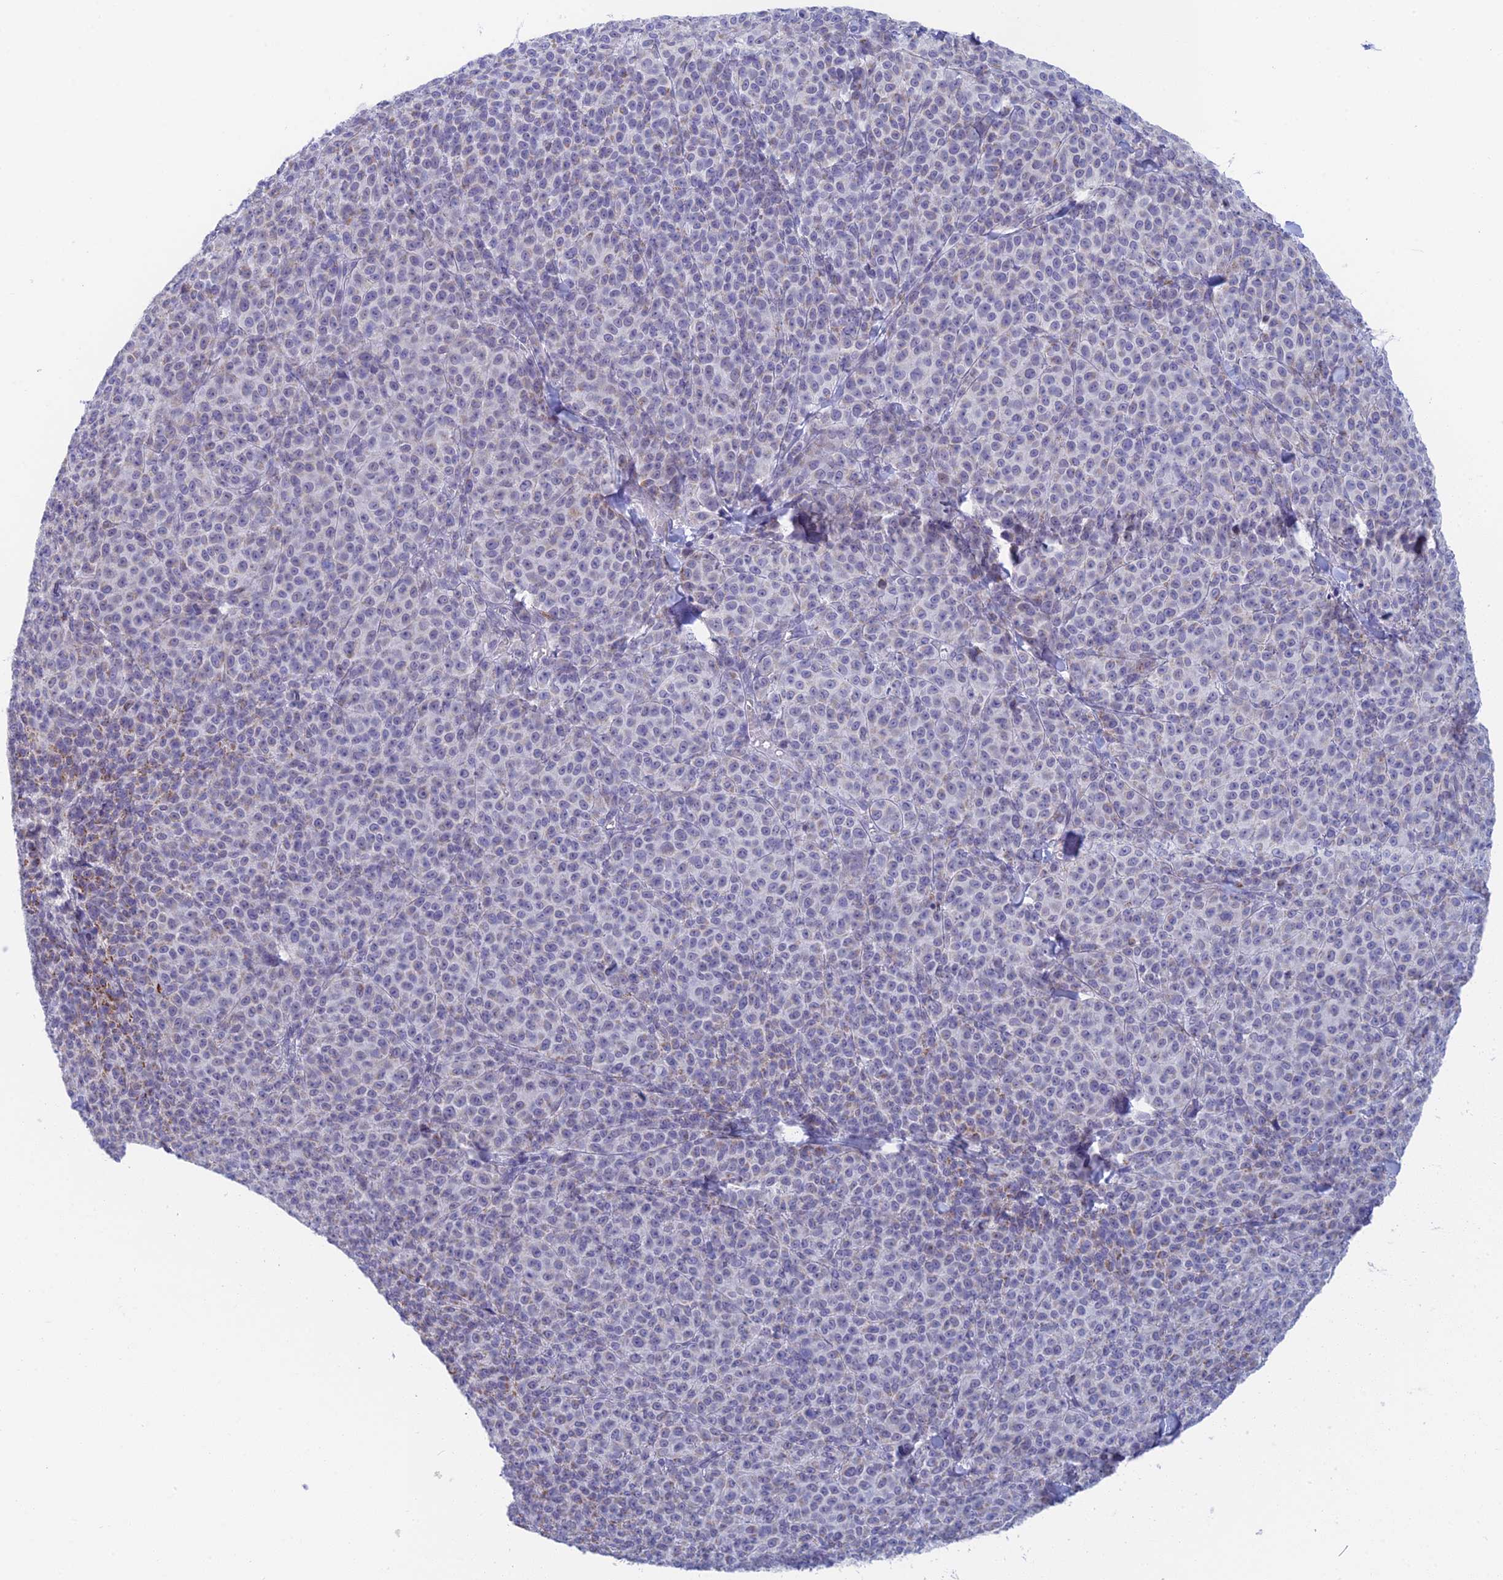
{"staining": {"intensity": "negative", "quantity": "none", "location": "none"}, "tissue": "melanoma", "cell_type": "Tumor cells", "image_type": "cancer", "snomed": [{"axis": "morphology", "description": "Normal tissue, NOS"}, {"axis": "morphology", "description": "Malignant melanoma, NOS"}, {"axis": "topography", "description": "Skin"}], "caption": "There is no significant expression in tumor cells of malignant melanoma.", "gene": "REXO5", "patient": {"sex": "female", "age": 34}}